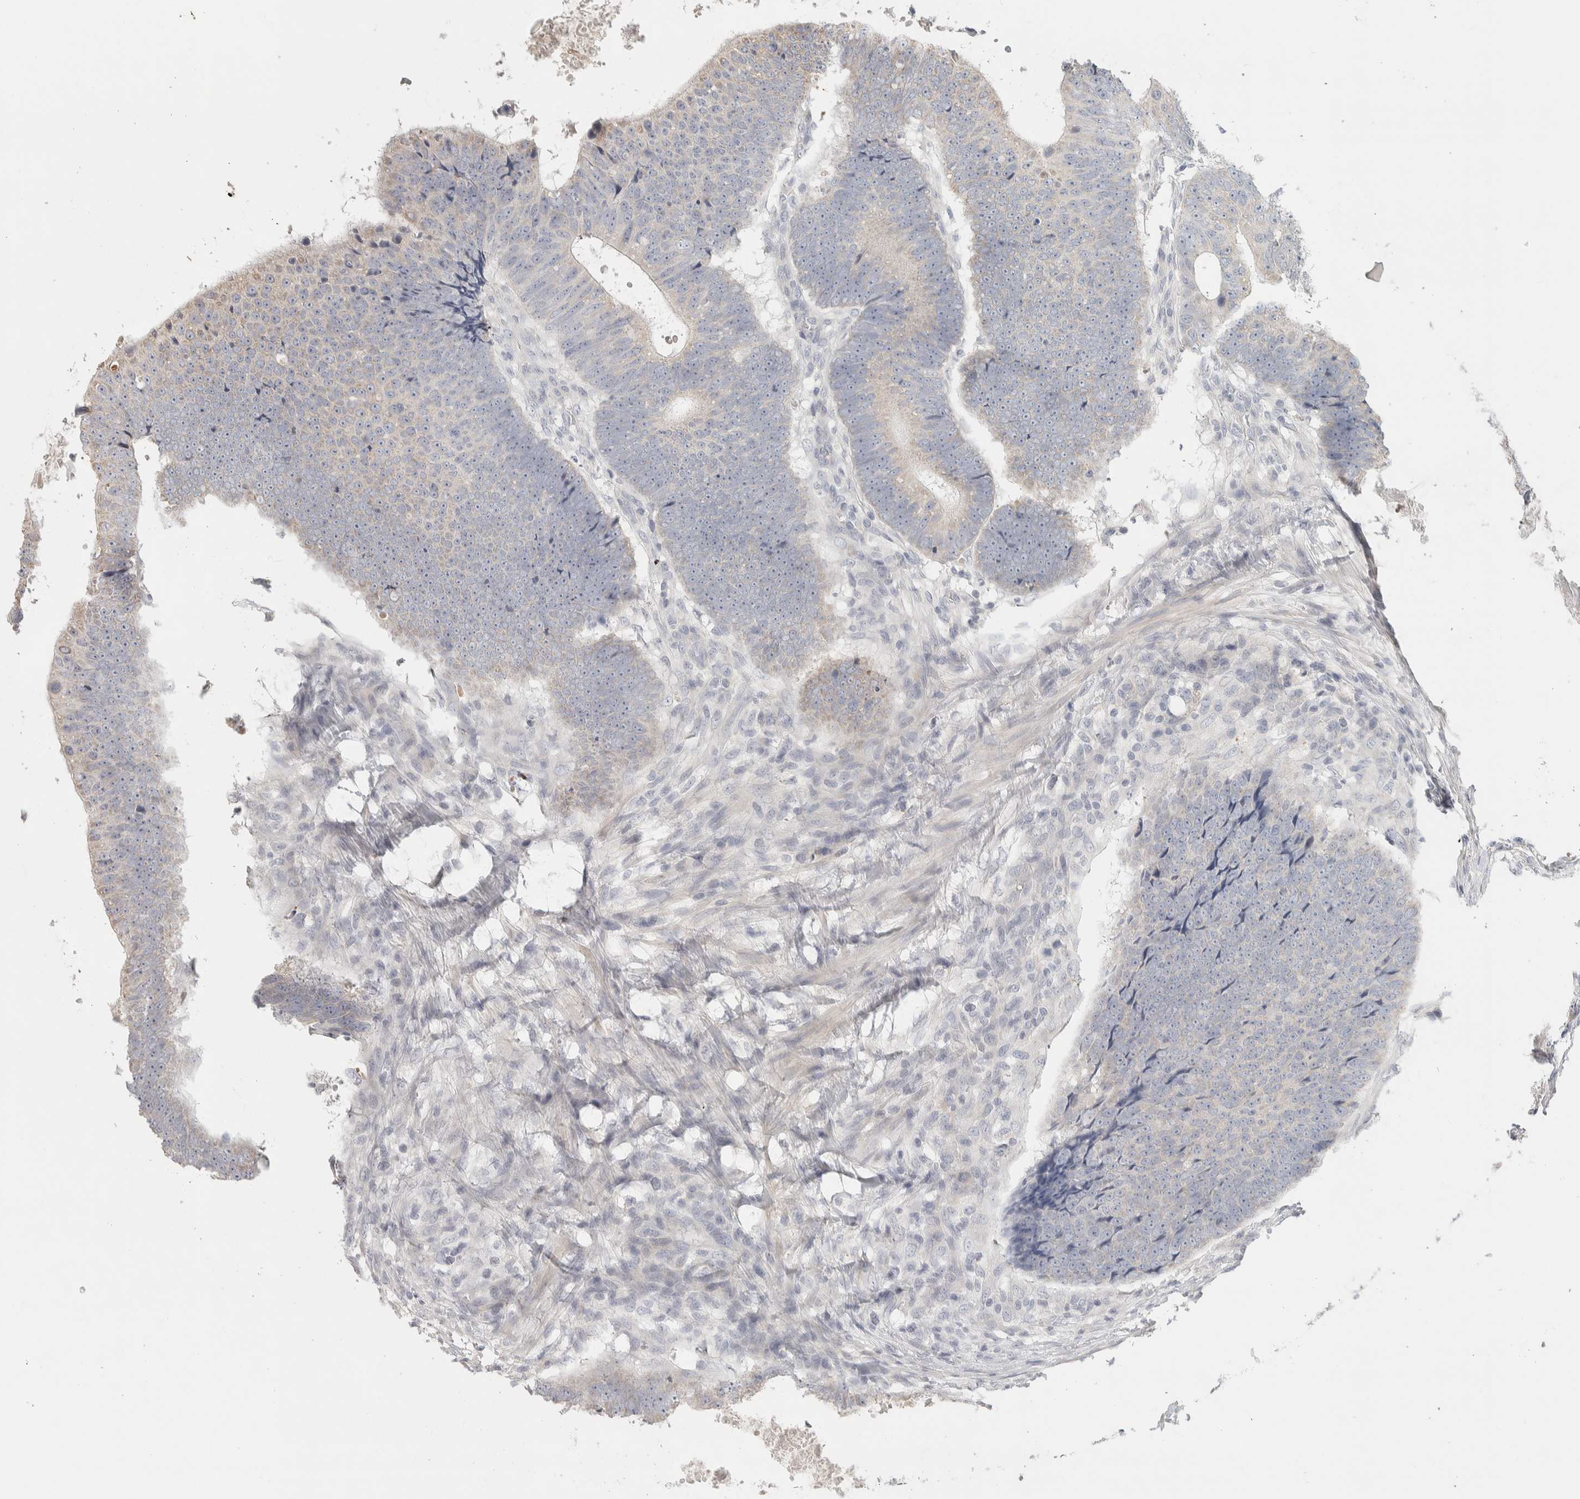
{"staining": {"intensity": "negative", "quantity": "none", "location": "none"}, "tissue": "colorectal cancer", "cell_type": "Tumor cells", "image_type": "cancer", "snomed": [{"axis": "morphology", "description": "Adenocarcinoma, NOS"}, {"axis": "topography", "description": "Colon"}], "caption": "This is an IHC photomicrograph of human adenocarcinoma (colorectal). There is no positivity in tumor cells.", "gene": "DCXR", "patient": {"sex": "male", "age": 56}}